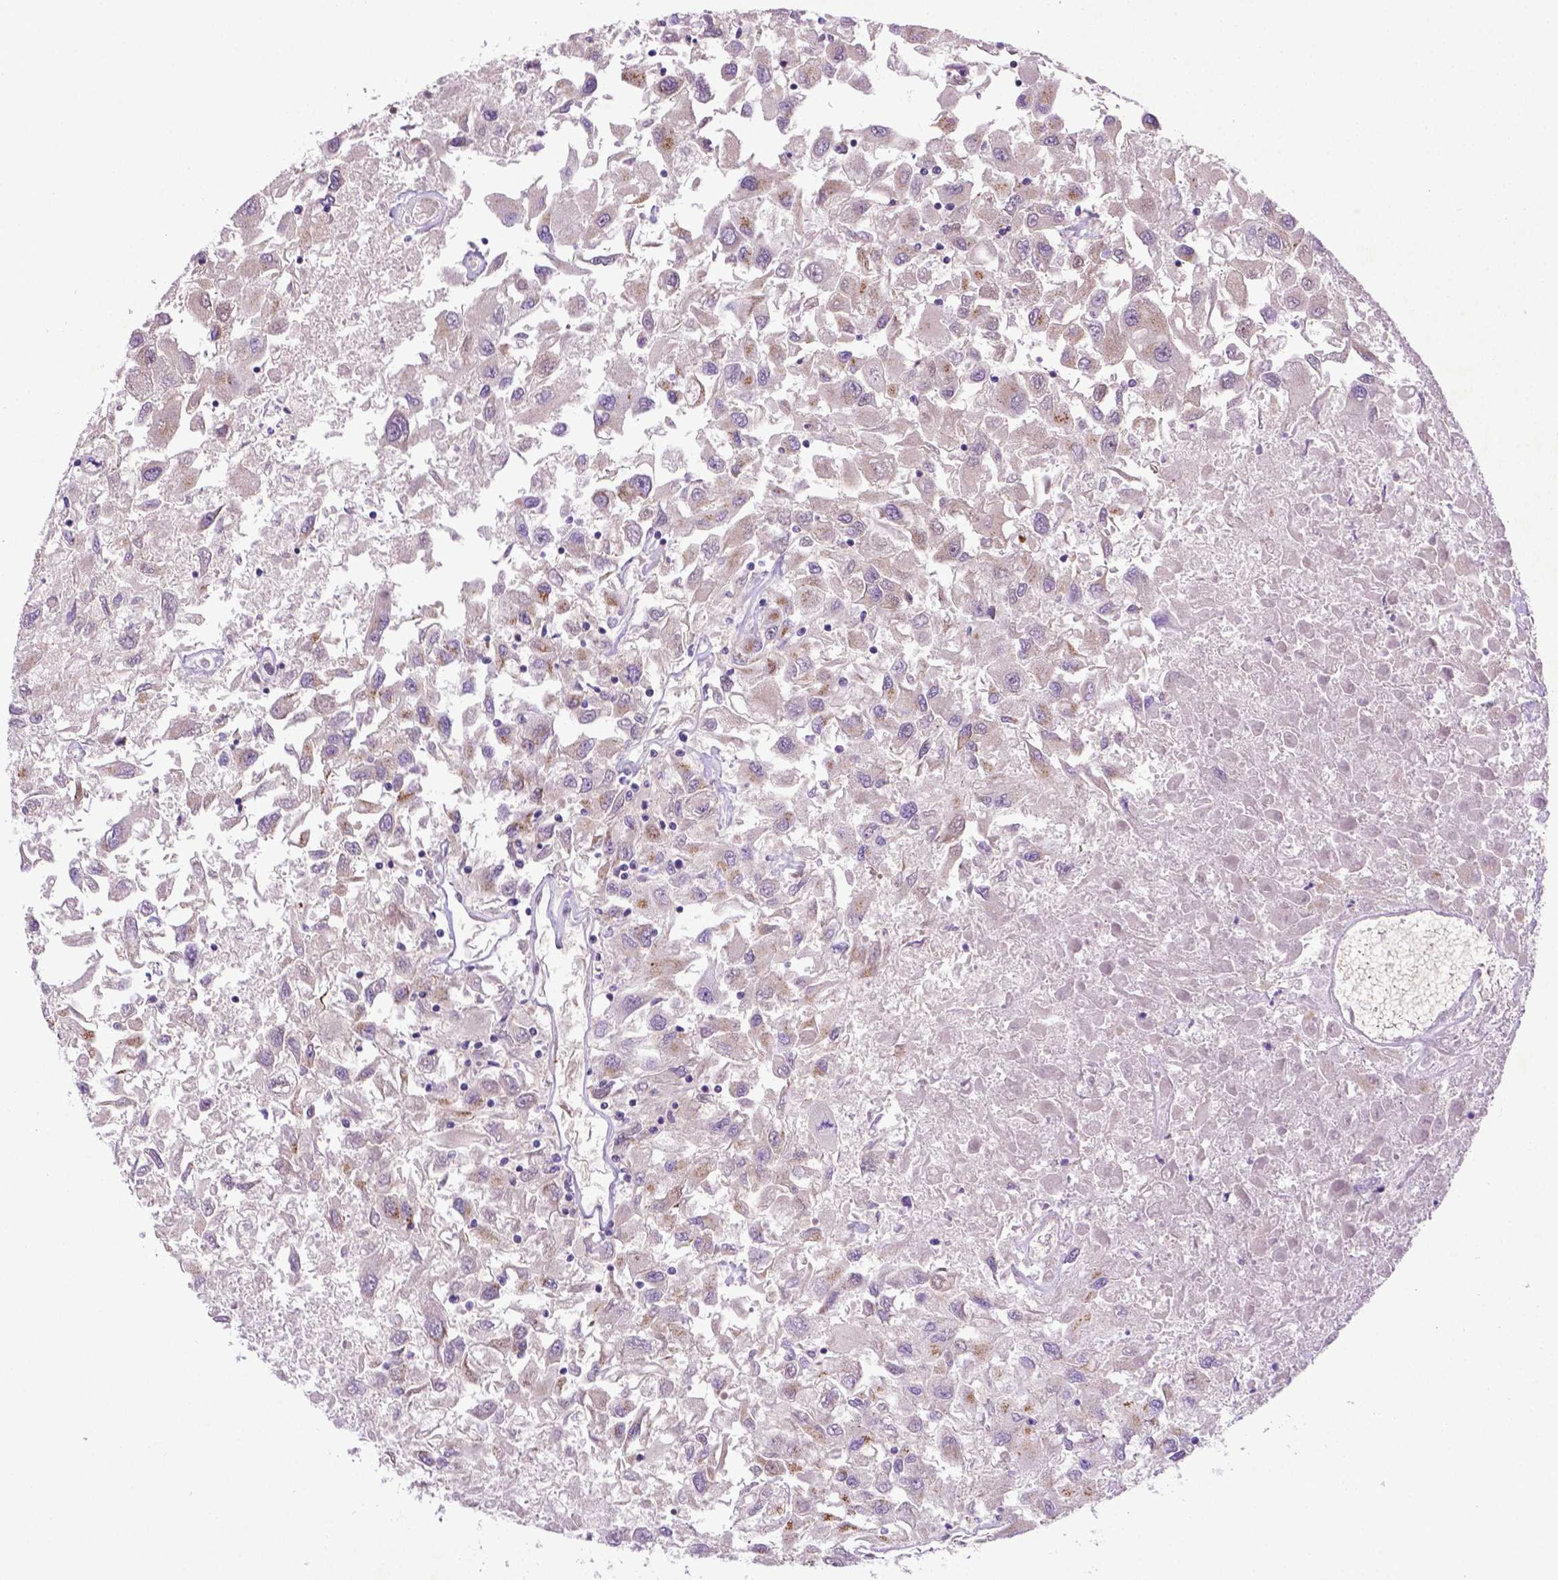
{"staining": {"intensity": "weak", "quantity": "<25%", "location": "cytoplasmic/membranous"}, "tissue": "renal cancer", "cell_type": "Tumor cells", "image_type": "cancer", "snomed": [{"axis": "morphology", "description": "Adenocarcinoma, NOS"}, {"axis": "topography", "description": "Kidney"}], "caption": "This is an IHC histopathology image of renal adenocarcinoma. There is no expression in tumor cells.", "gene": "CCER2", "patient": {"sex": "female", "age": 76}}